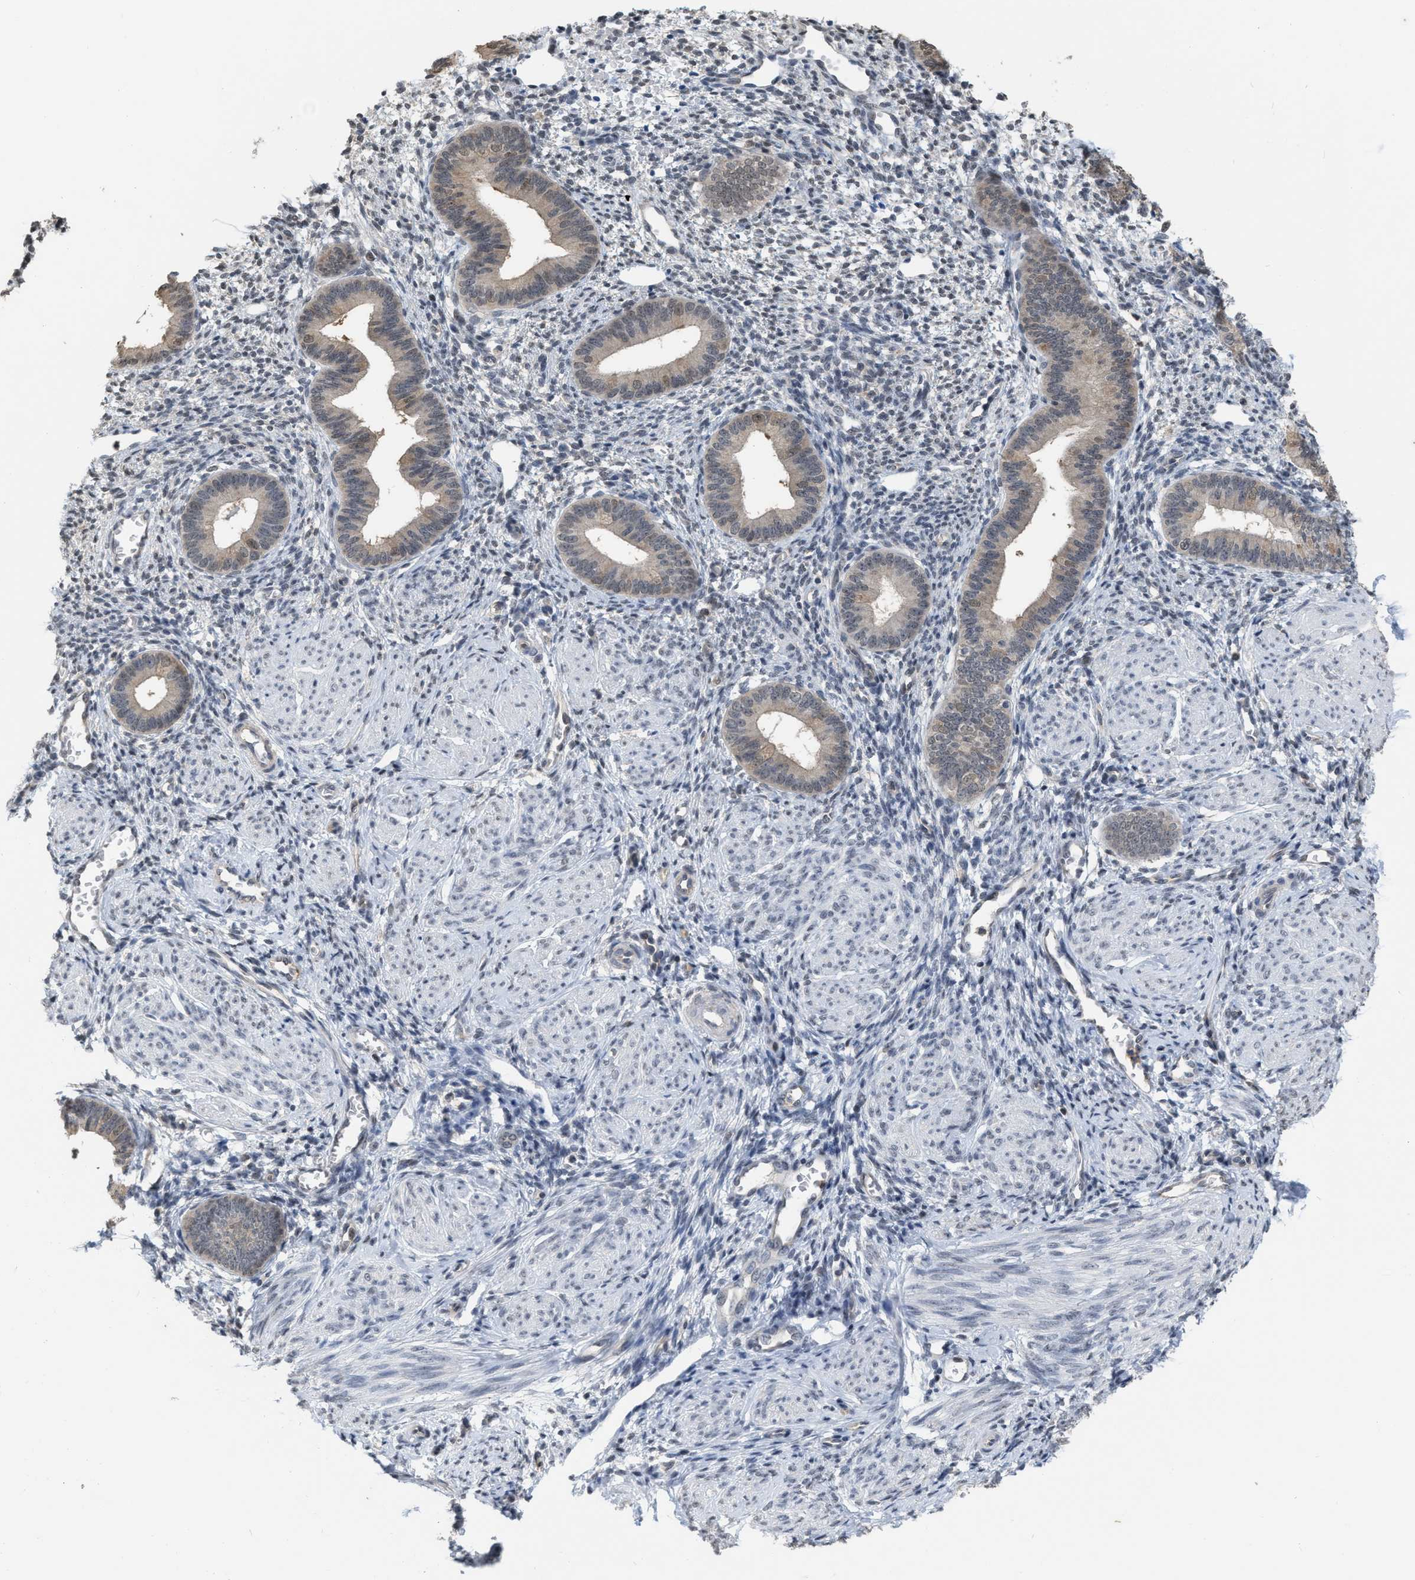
{"staining": {"intensity": "weak", "quantity": "<25%", "location": "nuclear"}, "tissue": "endometrium", "cell_type": "Cells in endometrial stroma", "image_type": "normal", "snomed": [{"axis": "morphology", "description": "Normal tissue, NOS"}, {"axis": "topography", "description": "Endometrium"}], "caption": "An IHC image of benign endometrium is shown. There is no staining in cells in endometrial stroma of endometrium.", "gene": "BAIAP2L1", "patient": {"sex": "female", "age": 46}}